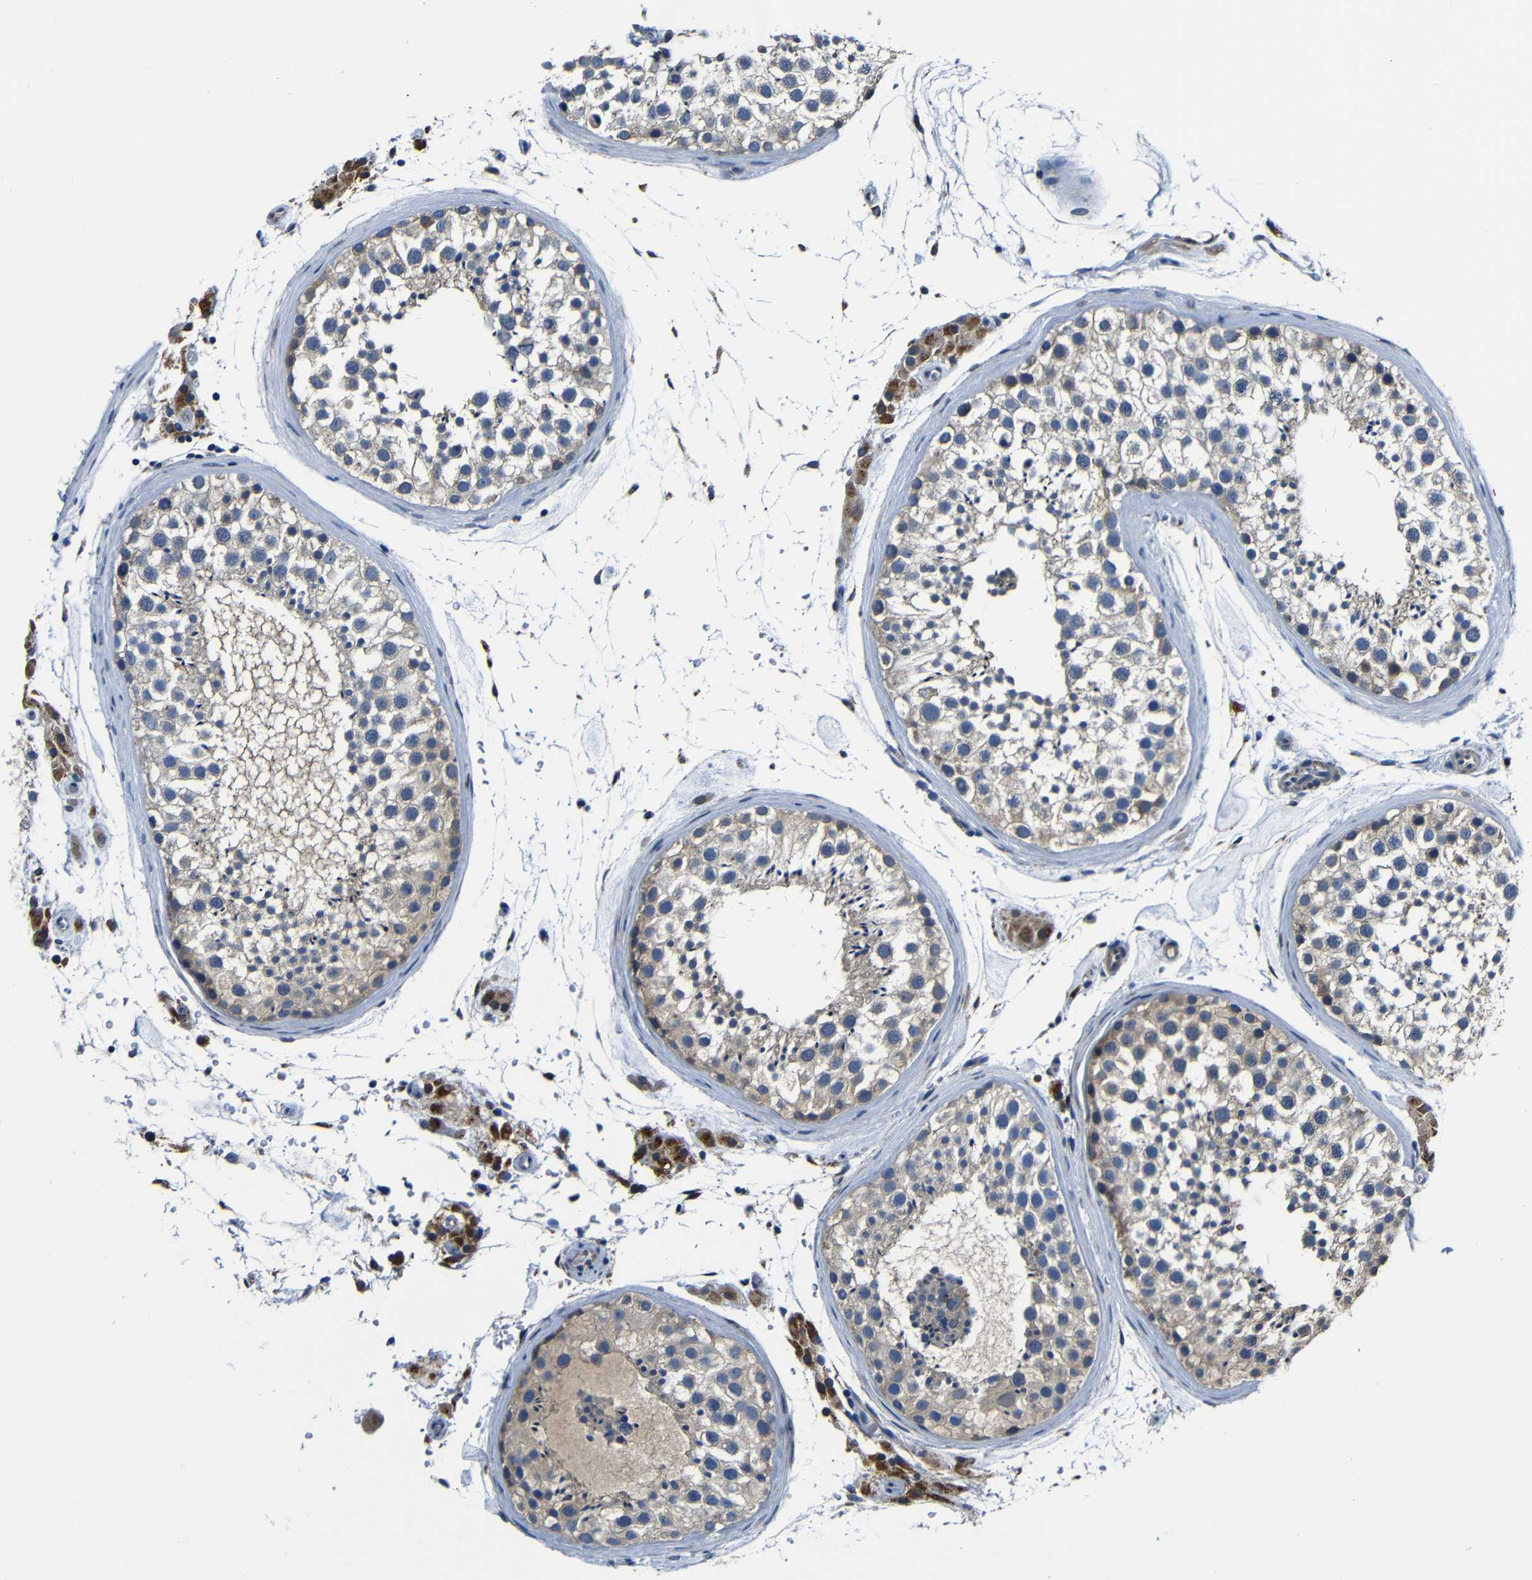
{"staining": {"intensity": "moderate", "quantity": ">75%", "location": "cytoplasmic/membranous"}, "tissue": "testis", "cell_type": "Cells in seminiferous ducts", "image_type": "normal", "snomed": [{"axis": "morphology", "description": "Normal tissue, NOS"}, {"axis": "topography", "description": "Testis"}], "caption": "Testis stained with DAB IHC displays medium levels of moderate cytoplasmic/membranous staining in approximately >75% of cells in seminiferous ducts. (DAB IHC, brown staining for protein, blue staining for nuclei).", "gene": "FKBP14", "patient": {"sex": "male", "age": 46}}